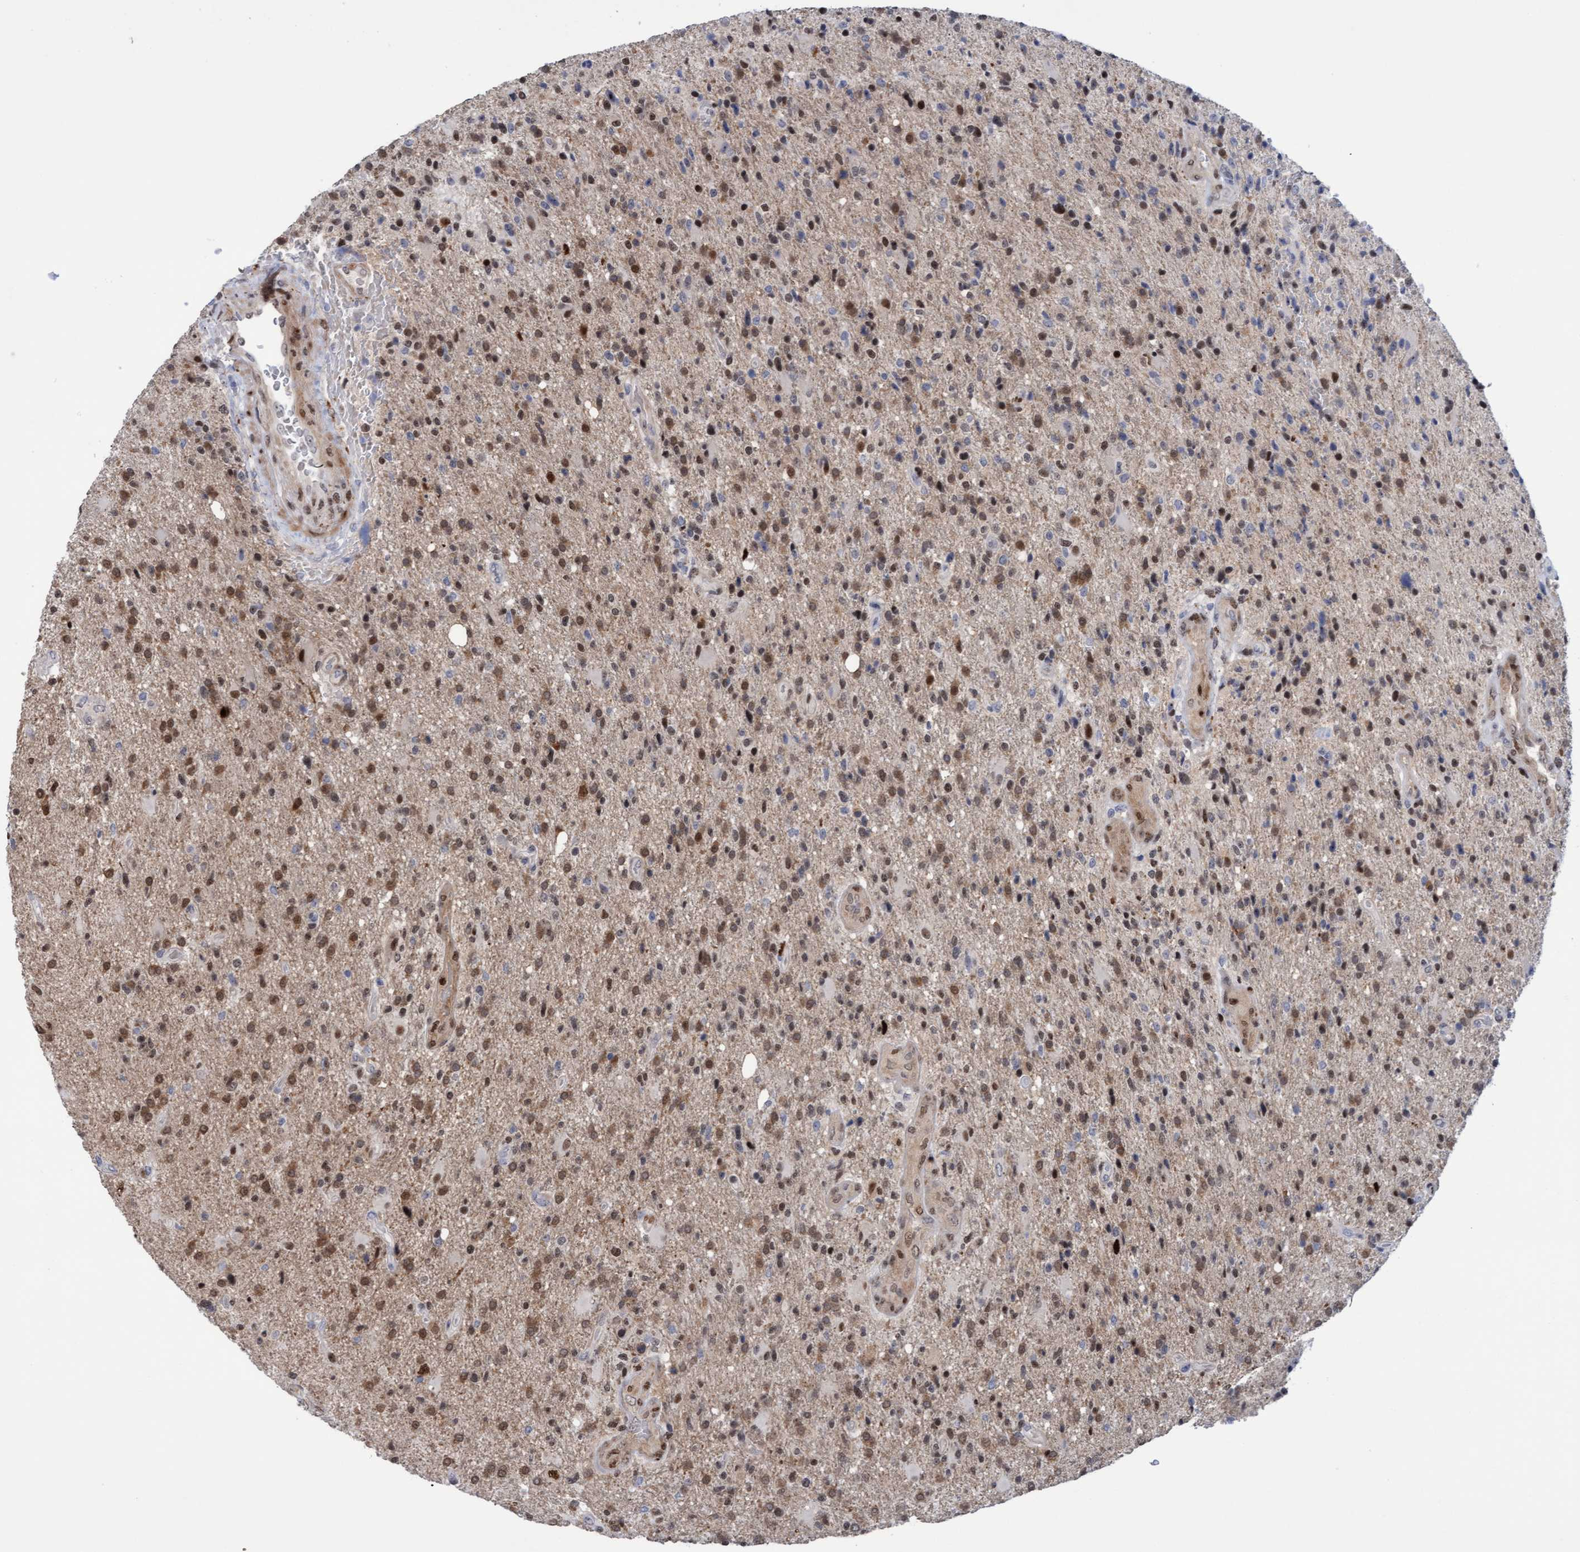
{"staining": {"intensity": "moderate", "quantity": ">75%", "location": "nuclear"}, "tissue": "glioma", "cell_type": "Tumor cells", "image_type": "cancer", "snomed": [{"axis": "morphology", "description": "Glioma, malignant, High grade"}, {"axis": "topography", "description": "Brain"}], "caption": "The histopathology image shows a brown stain indicating the presence of a protein in the nuclear of tumor cells in malignant high-grade glioma.", "gene": "PINX1", "patient": {"sex": "male", "age": 72}}